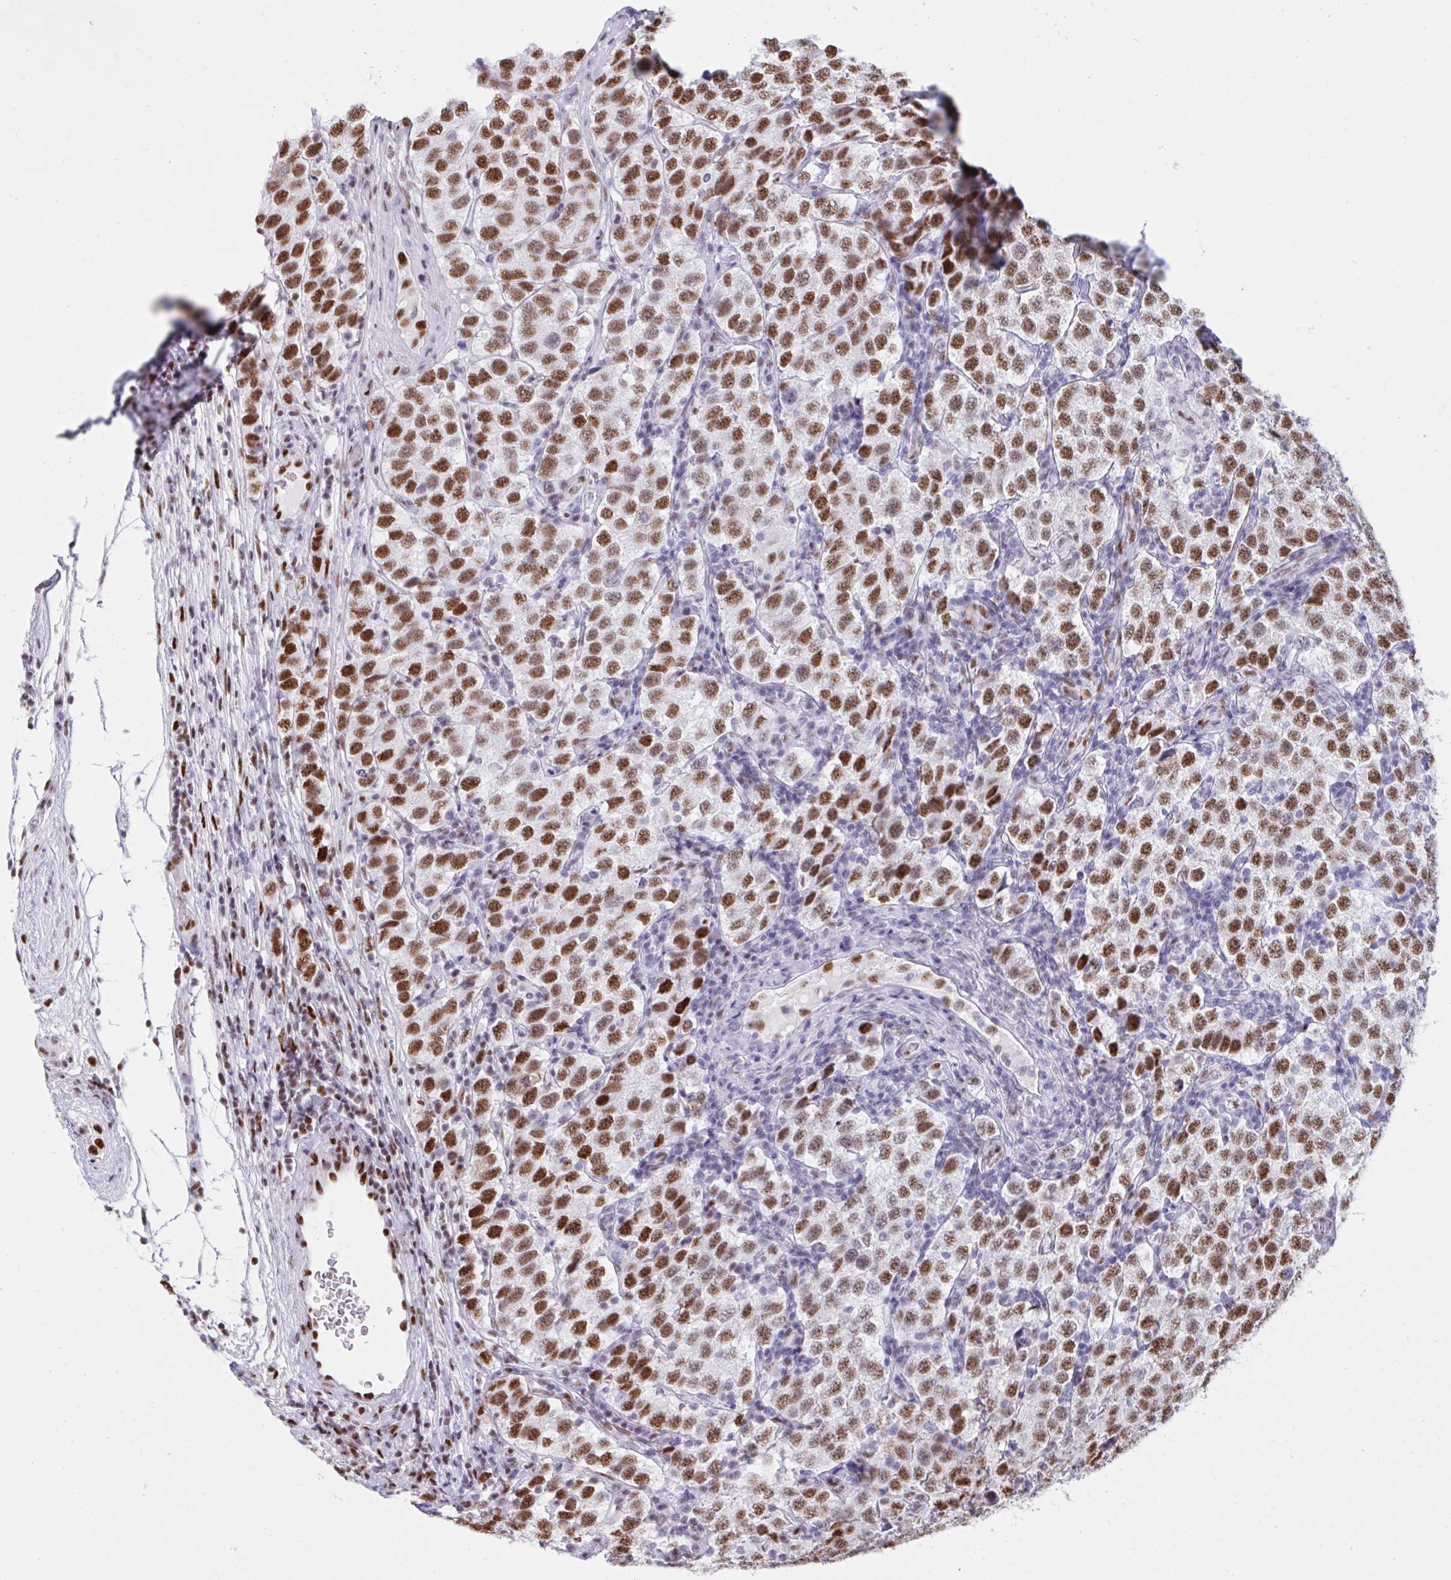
{"staining": {"intensity": "strong", "quantity": "25%-75%", "location": "nuclear"}, "tissue": "testis cancer", "cell_type": "Tumor cells", "image_type": "cancer", "snomed": [{"axis": "morphology", "description": "Seminoma, NOS"}, {"axis": "topography", "description": "Testis"}], "caption": "Protein staining of testis seminoma tissue demonstrates strong nuclear staining in approximately 25%-75% of tumor cells. (DAB IHC, brown staining for protein, blue staining for nuclei).", "gene": "IKZF2", "patient": {"sex": "male", "age": 34}}